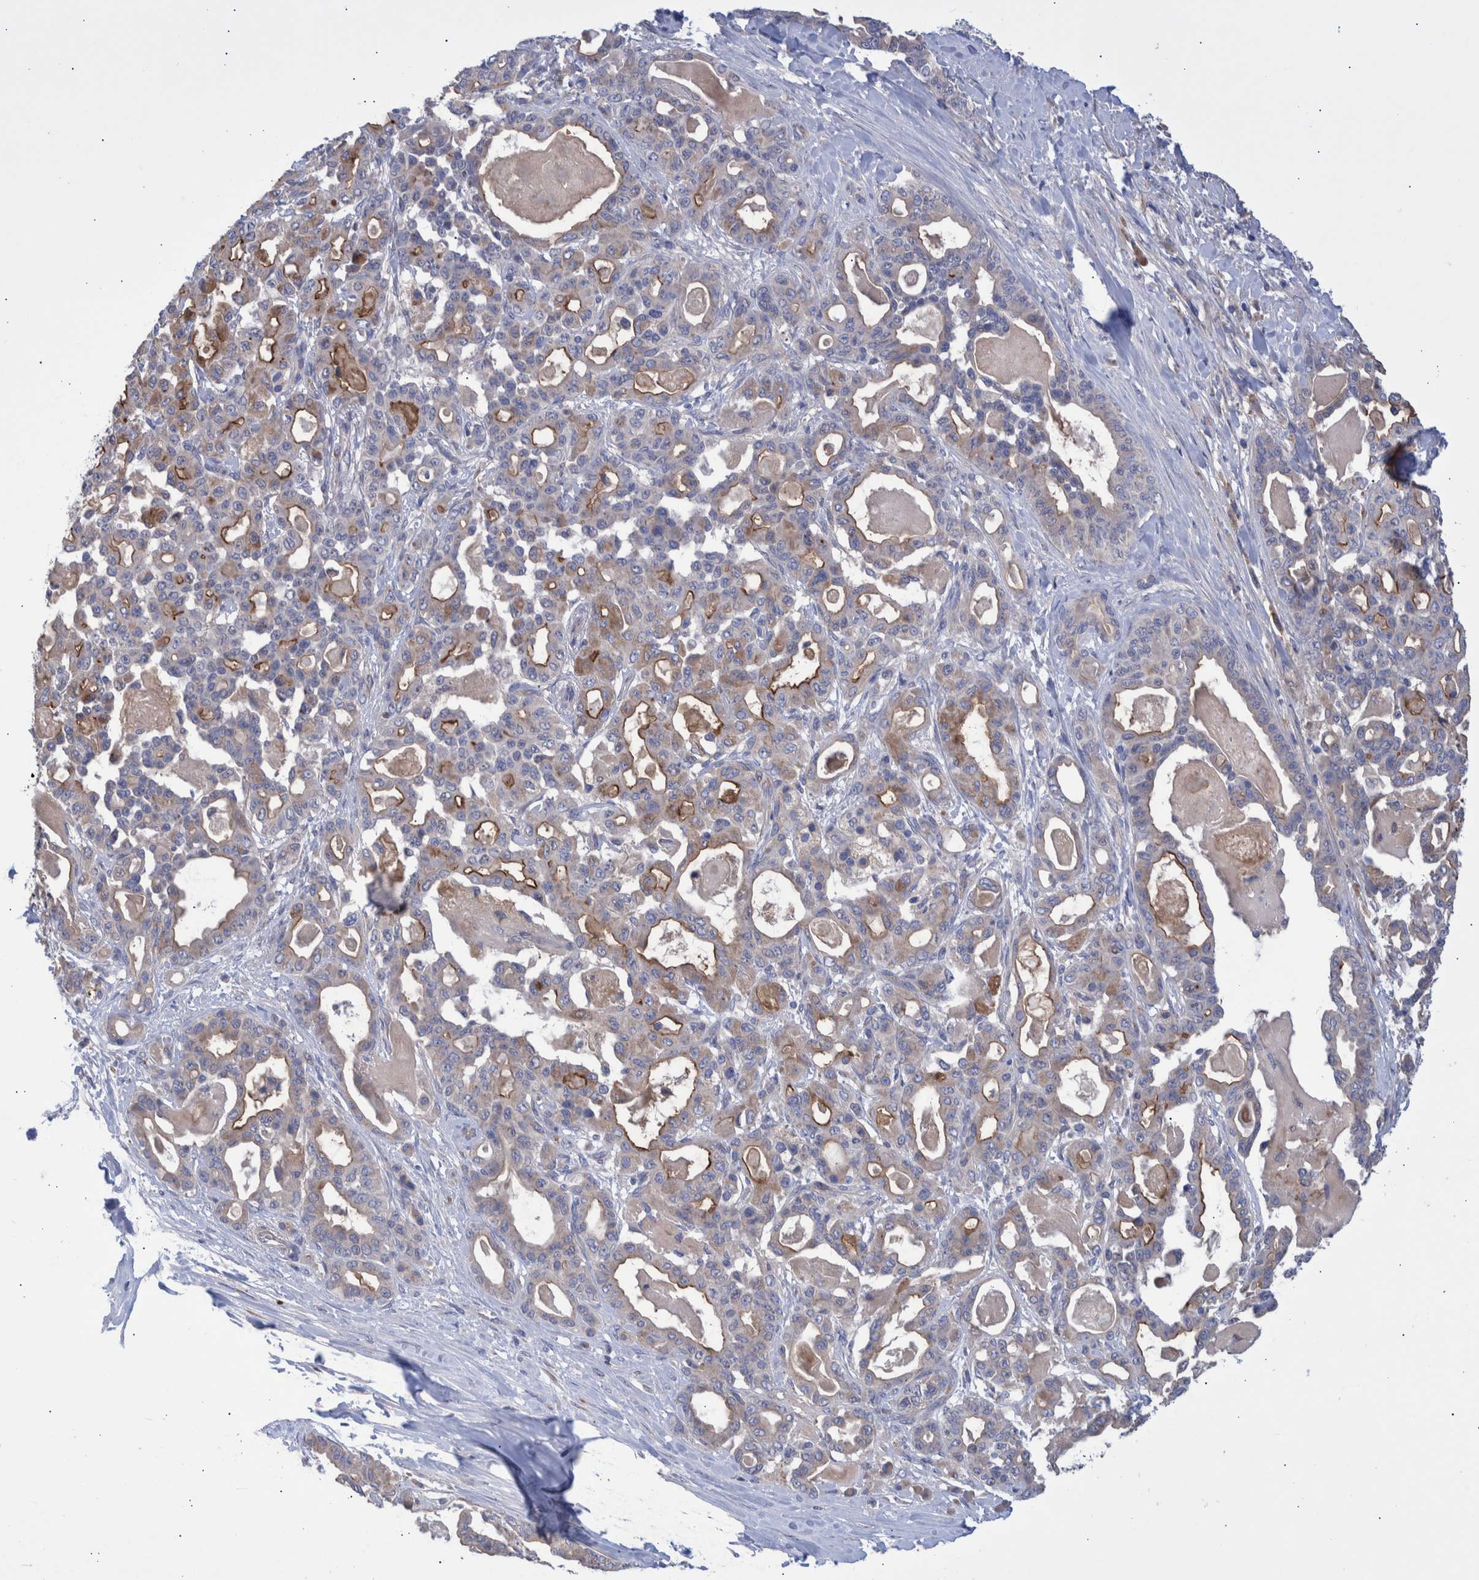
{"staining": {"intensity": "weak", "quantity": "25%-75%", "location": "cytoplasmic/membranous"}, "tissue": "pancreatic cancer", "cell_type": "Tumor cells", "image_type": "cancer", "snomed": [{"axis": "morphology", "description": "Adenocarcinoma, NOS"}, {"axis": "topography", "description": "Pancreas"}], "caption": "Immunohistochemistry (DAB) staining of human pancreatic adenocarcinoma demonstrates weak cytoplasmic/membranous protein expression in about 25%-75% of tumor cells.", "gene": "DLL4", "patient": {"sex": "male", "age": 63}}